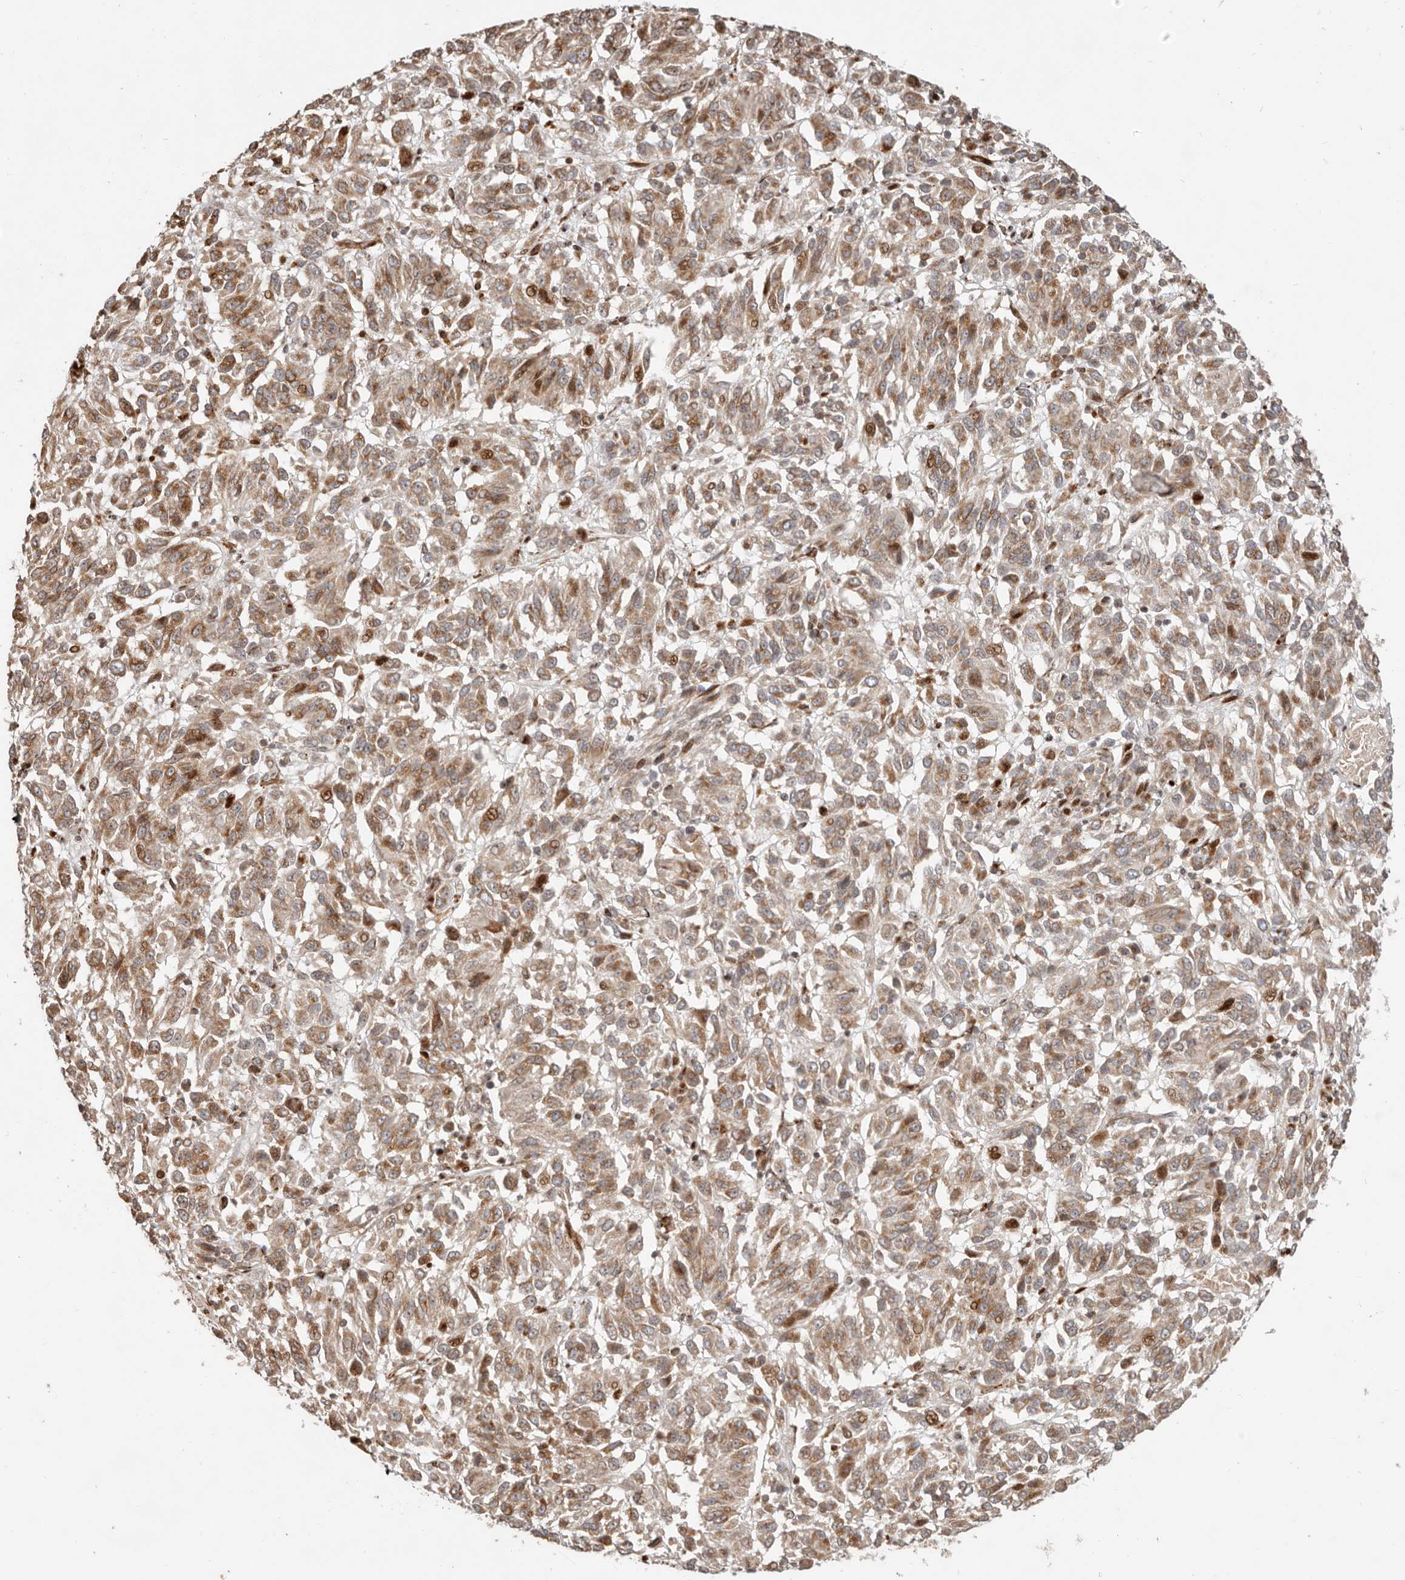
{"staining": {"intensity": "moderate", "quantity": ">75%", "location": "cytoplasmic/membranous"}, "tissue": "melanoma", "cell_type": "Tumor cells", "image_type": "cancer", "snomed": [{"axis": "morphology", "description": "Malignant melanoma, NOS"}, {"axis": "topography", "description": "Skin"}], "caption": "The histopathology image exhibits staining of malignant melanoma, revealing moderate cytoplasmic/membranous protein expression (brown color) within tumor cells.", "gene": "TRIM4", "patient": {"sex": "female", "age": 82}}